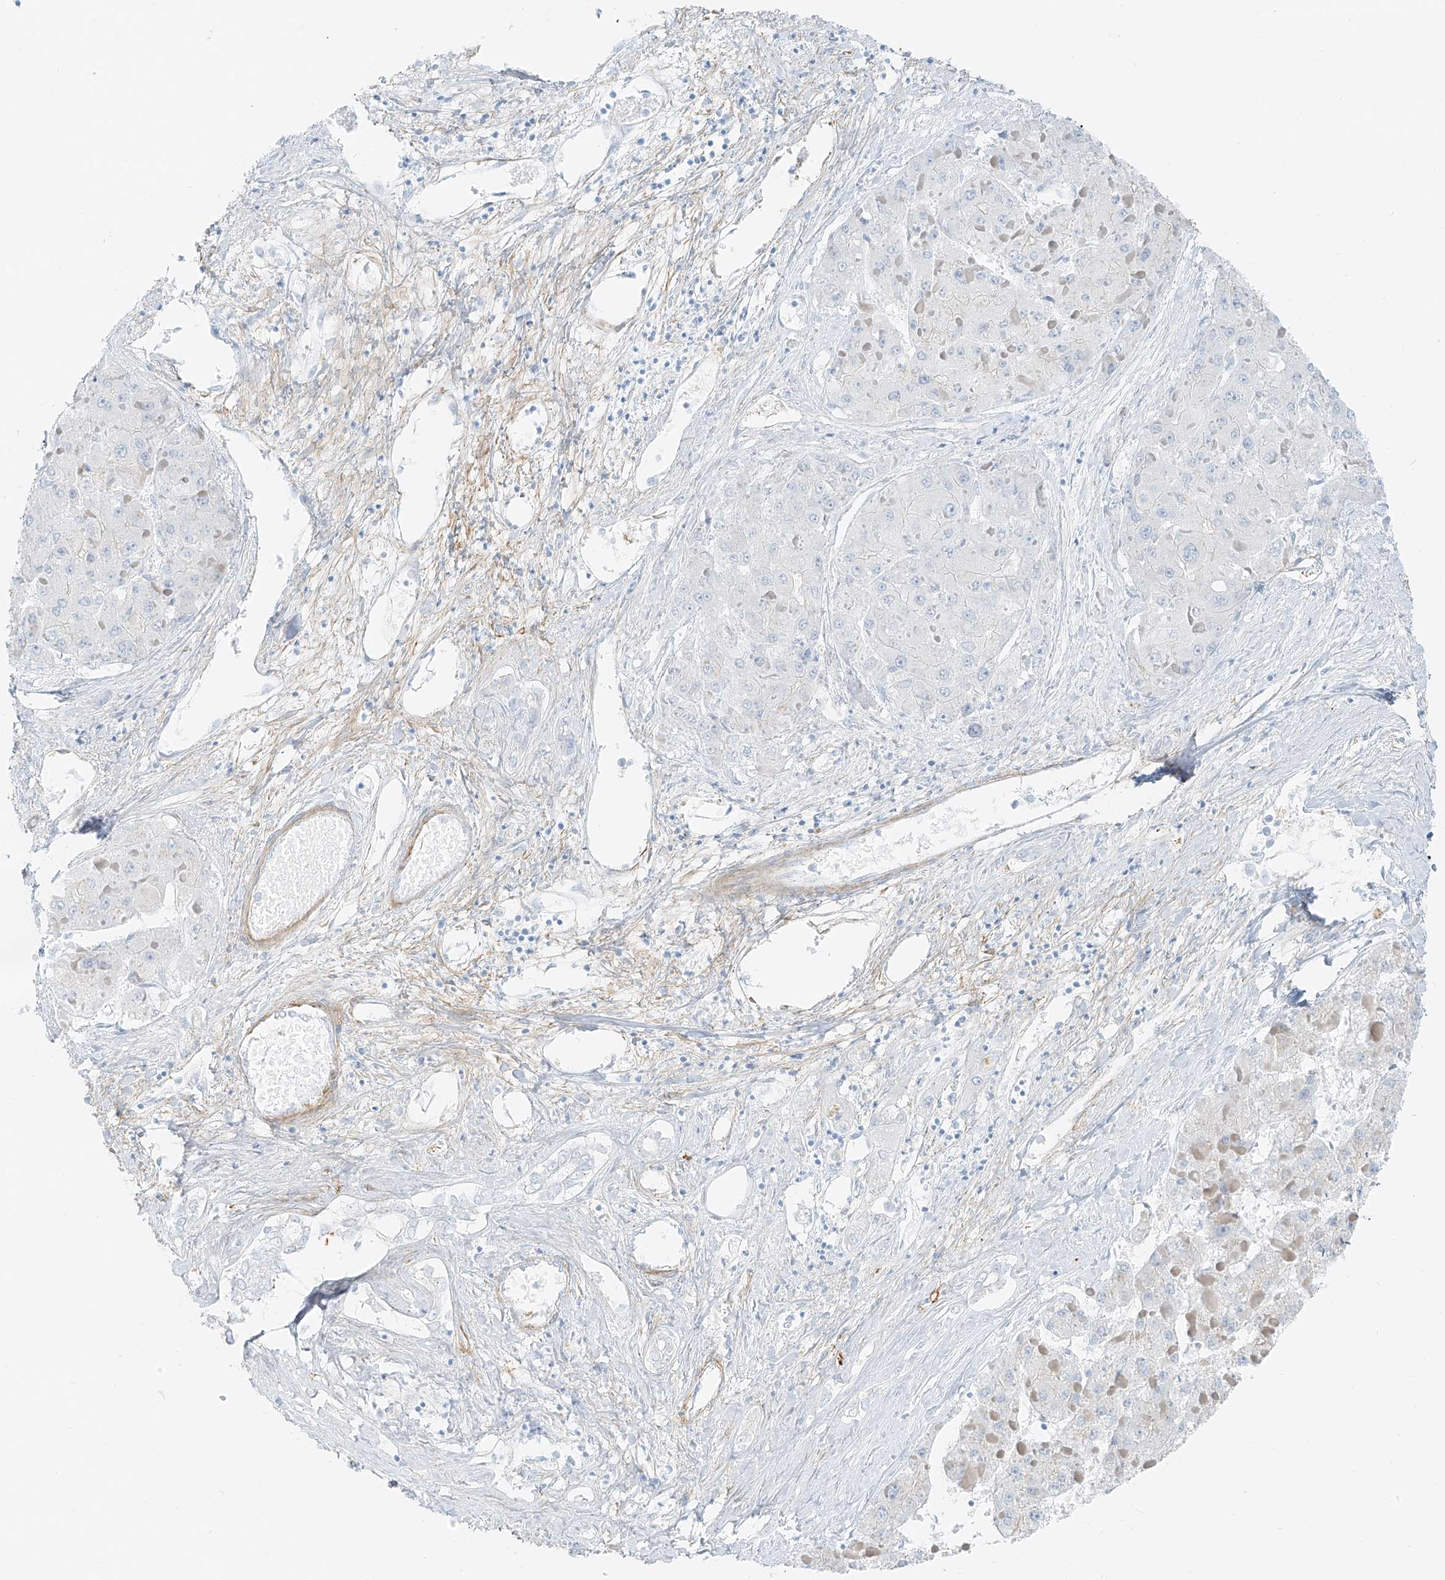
{"staining": {"intensity": "negative", "quantity": "none", "location": "none"}, "tissue": "liver cancer", "cell_type": "Tumor cells", "image_type": "cancer", "snomed": [{"axis": "morphology", "description": "Carcinoma, Hepatocellular, NOS"}, {"axis": "topography", "description": "Liver"}], "caption": "High magnification brightfield microscopy of hepatocellular carcinoma (liver) stained with DAB (3,3'-diaminobenzidine) (brown) and counterstained with hematoxylin (blue): tumor cells show no significant expression. Nuclei are stained in blue.", "gene": "SMCP", "patient": {"sex": "female", "age": 73}}